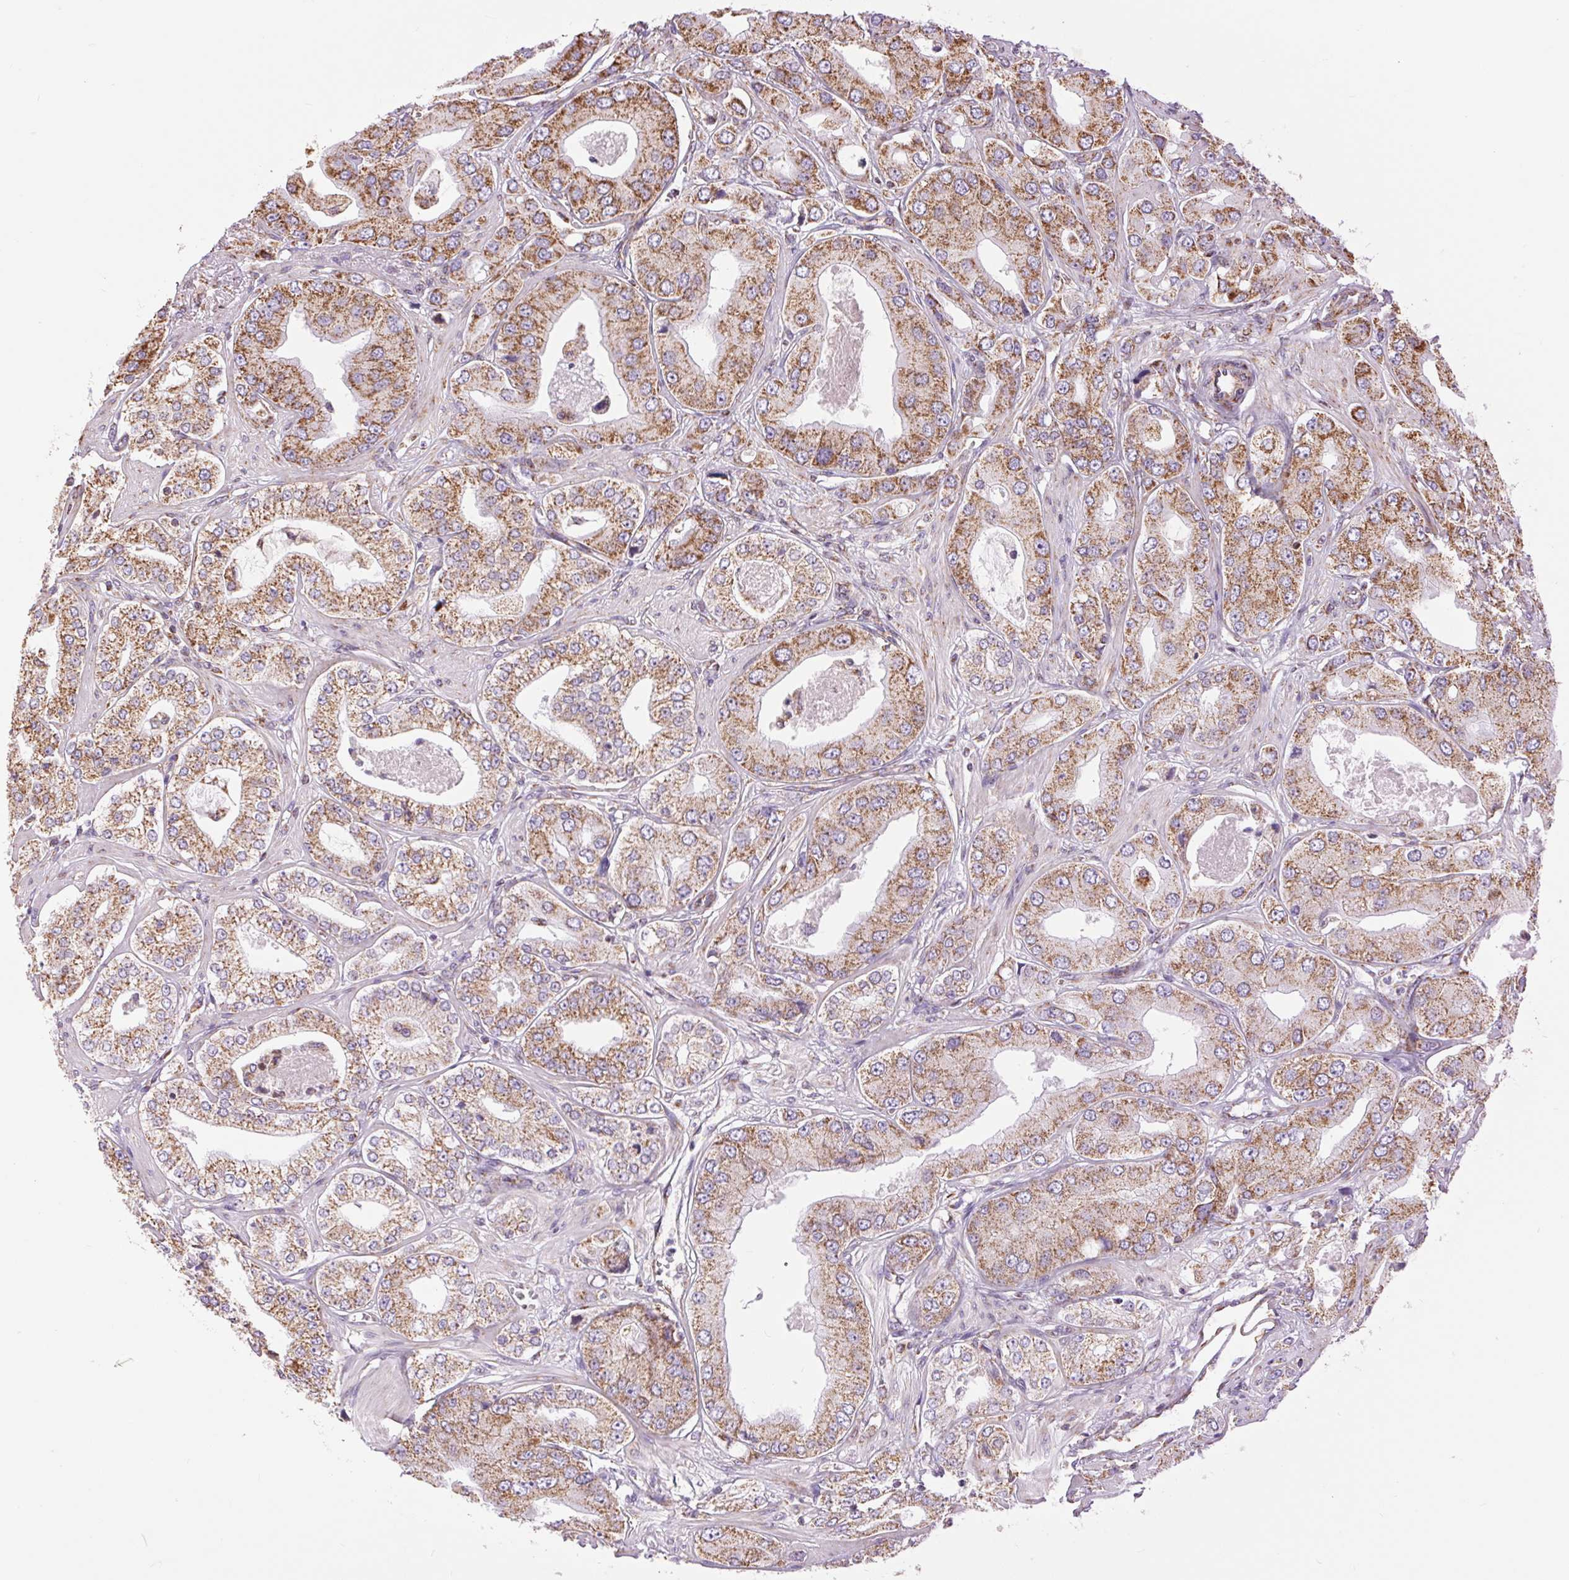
{"staining": {"intensity": "moderate", "quantity": ">75%", "location": "cytoplasmic/membranous"}, "tissue": "prostate cancer", "cell_type": "Tumor cells", "image_type": "cancer", "snomed": [{"axis": "morphology", "description": "Adenocarcinoma, Low grade"}, {"axis": "topography", "description": "Prostate"}], "caption": "Immunohistochemical staining of adenocarcinoma (low-grade) (prostate) displays moderate cytoplasmic/membranous protein expression in about >75% of tumor cells.", "gene": "ATP5PB", "patient": {"sex": "male", "age": 60}}